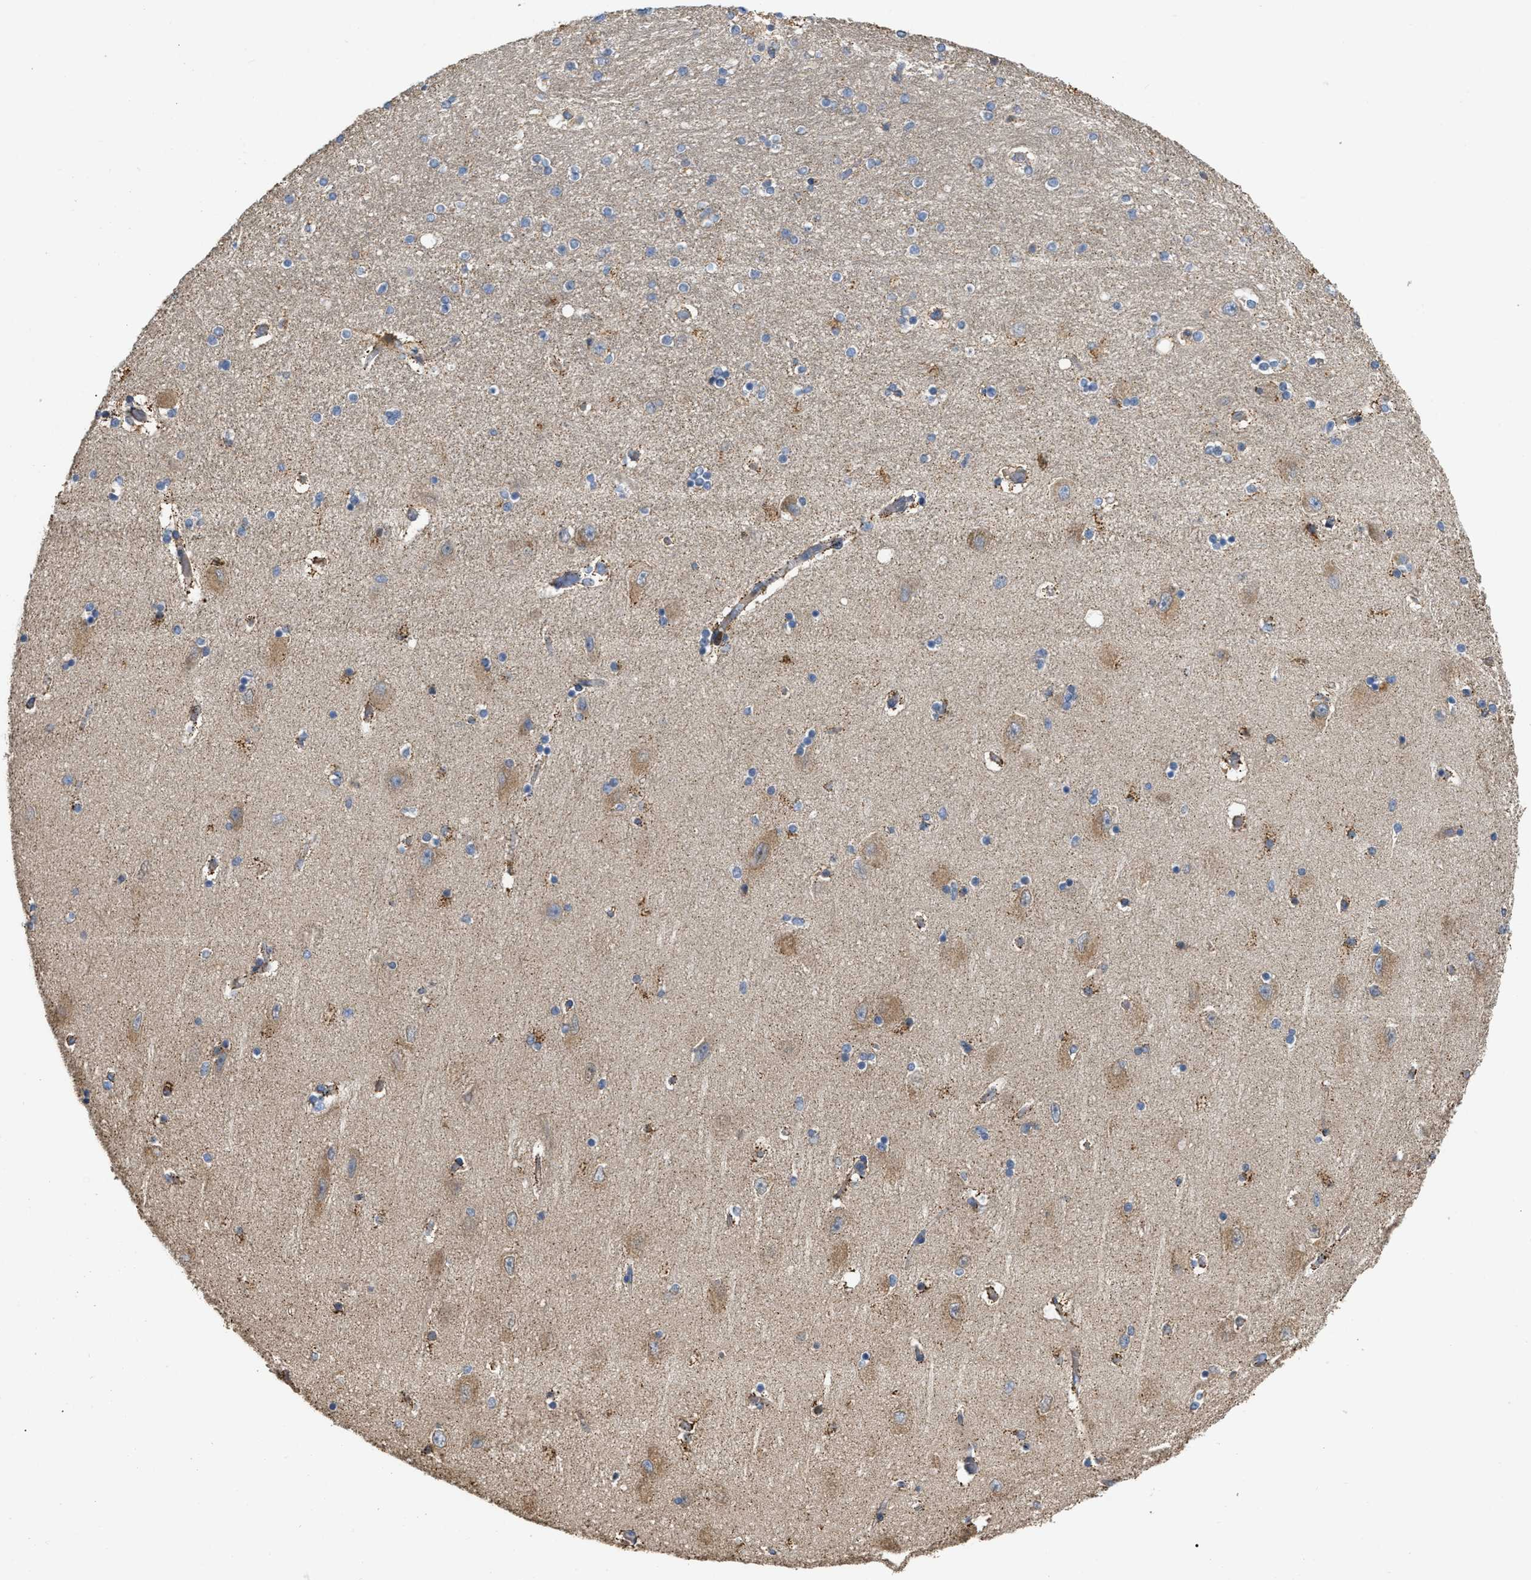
{"staining": {"intensity": "weak", "quantity": "<25%", "location": "cytoplasmic/membranous"}, "tissue": "hippocampus", "cell_type": "Glial cells", "image_type": "normal", "snomed": [{"axis": "morphology", "description": "Normal tissue, NOS"}, {"axis": "topography", "description": "Hippocampus"}], "caption": "Protein analysis of benign hippocampus displays no significant expression in glial cells.", "gene": "DHX58", "patient": {"sex": "female", "age": 54}}